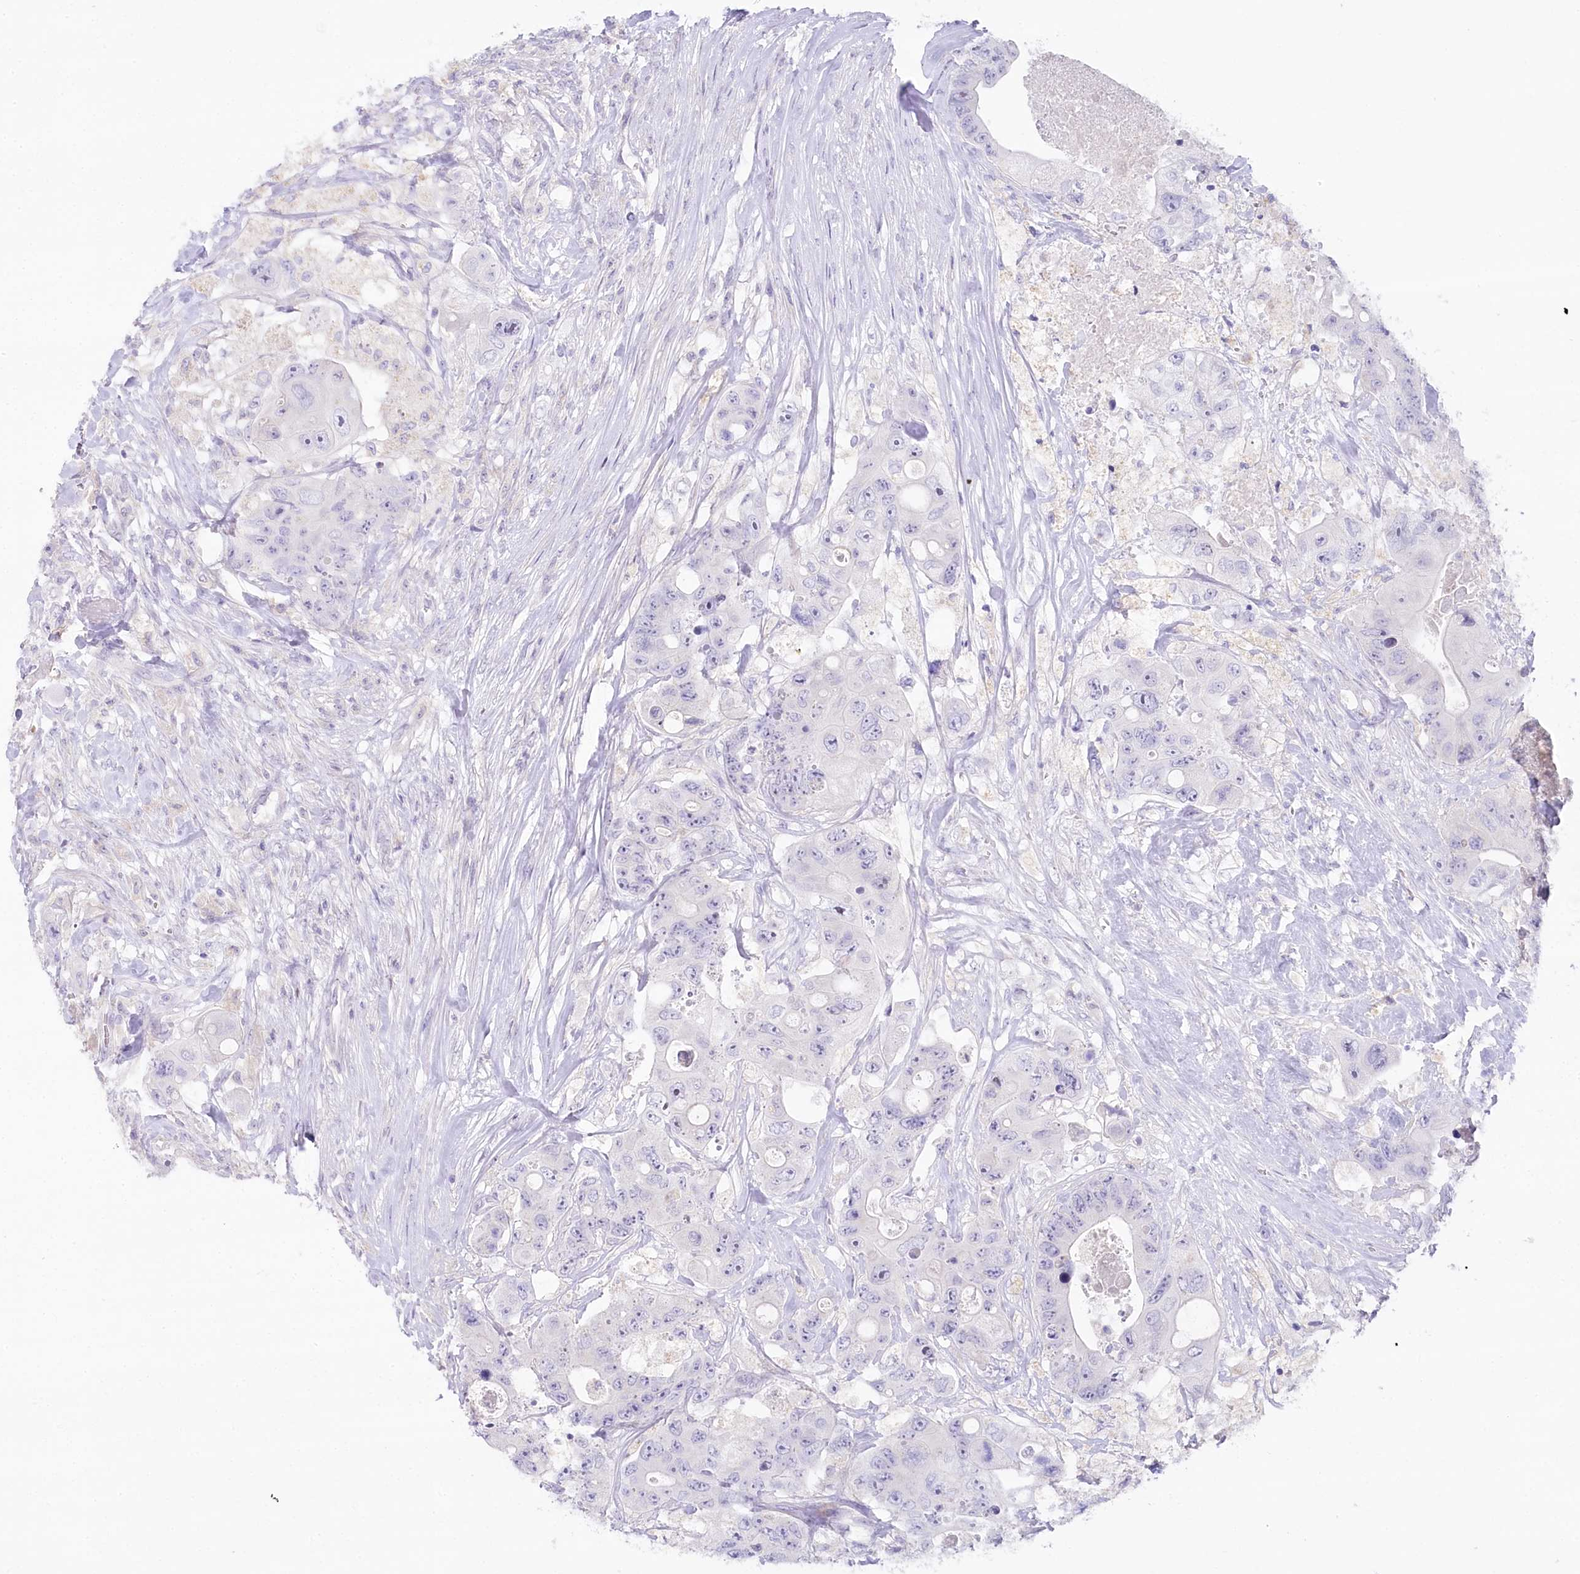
{"staining": {"intensity": "negative", "quantity": "none", "location": "none"}, "tissue": "colorectal cancer", "cell_type": "Tumor cells", "image_type": "cancer", "snomed": [{"axis": "morphology", "description": "Adenocarcinoma, NOS"}, {"axis": "topography", "description": "Colon"}], "caption": "This histopathology image is of colorectal adenocarcinoma stained with IHC to label a protein in brown with the nuclei are counter-stained blue. There is no staining in tumor cells.", "gene": "MYOZ1", "patient": {"sex": "female", "age": 46}}